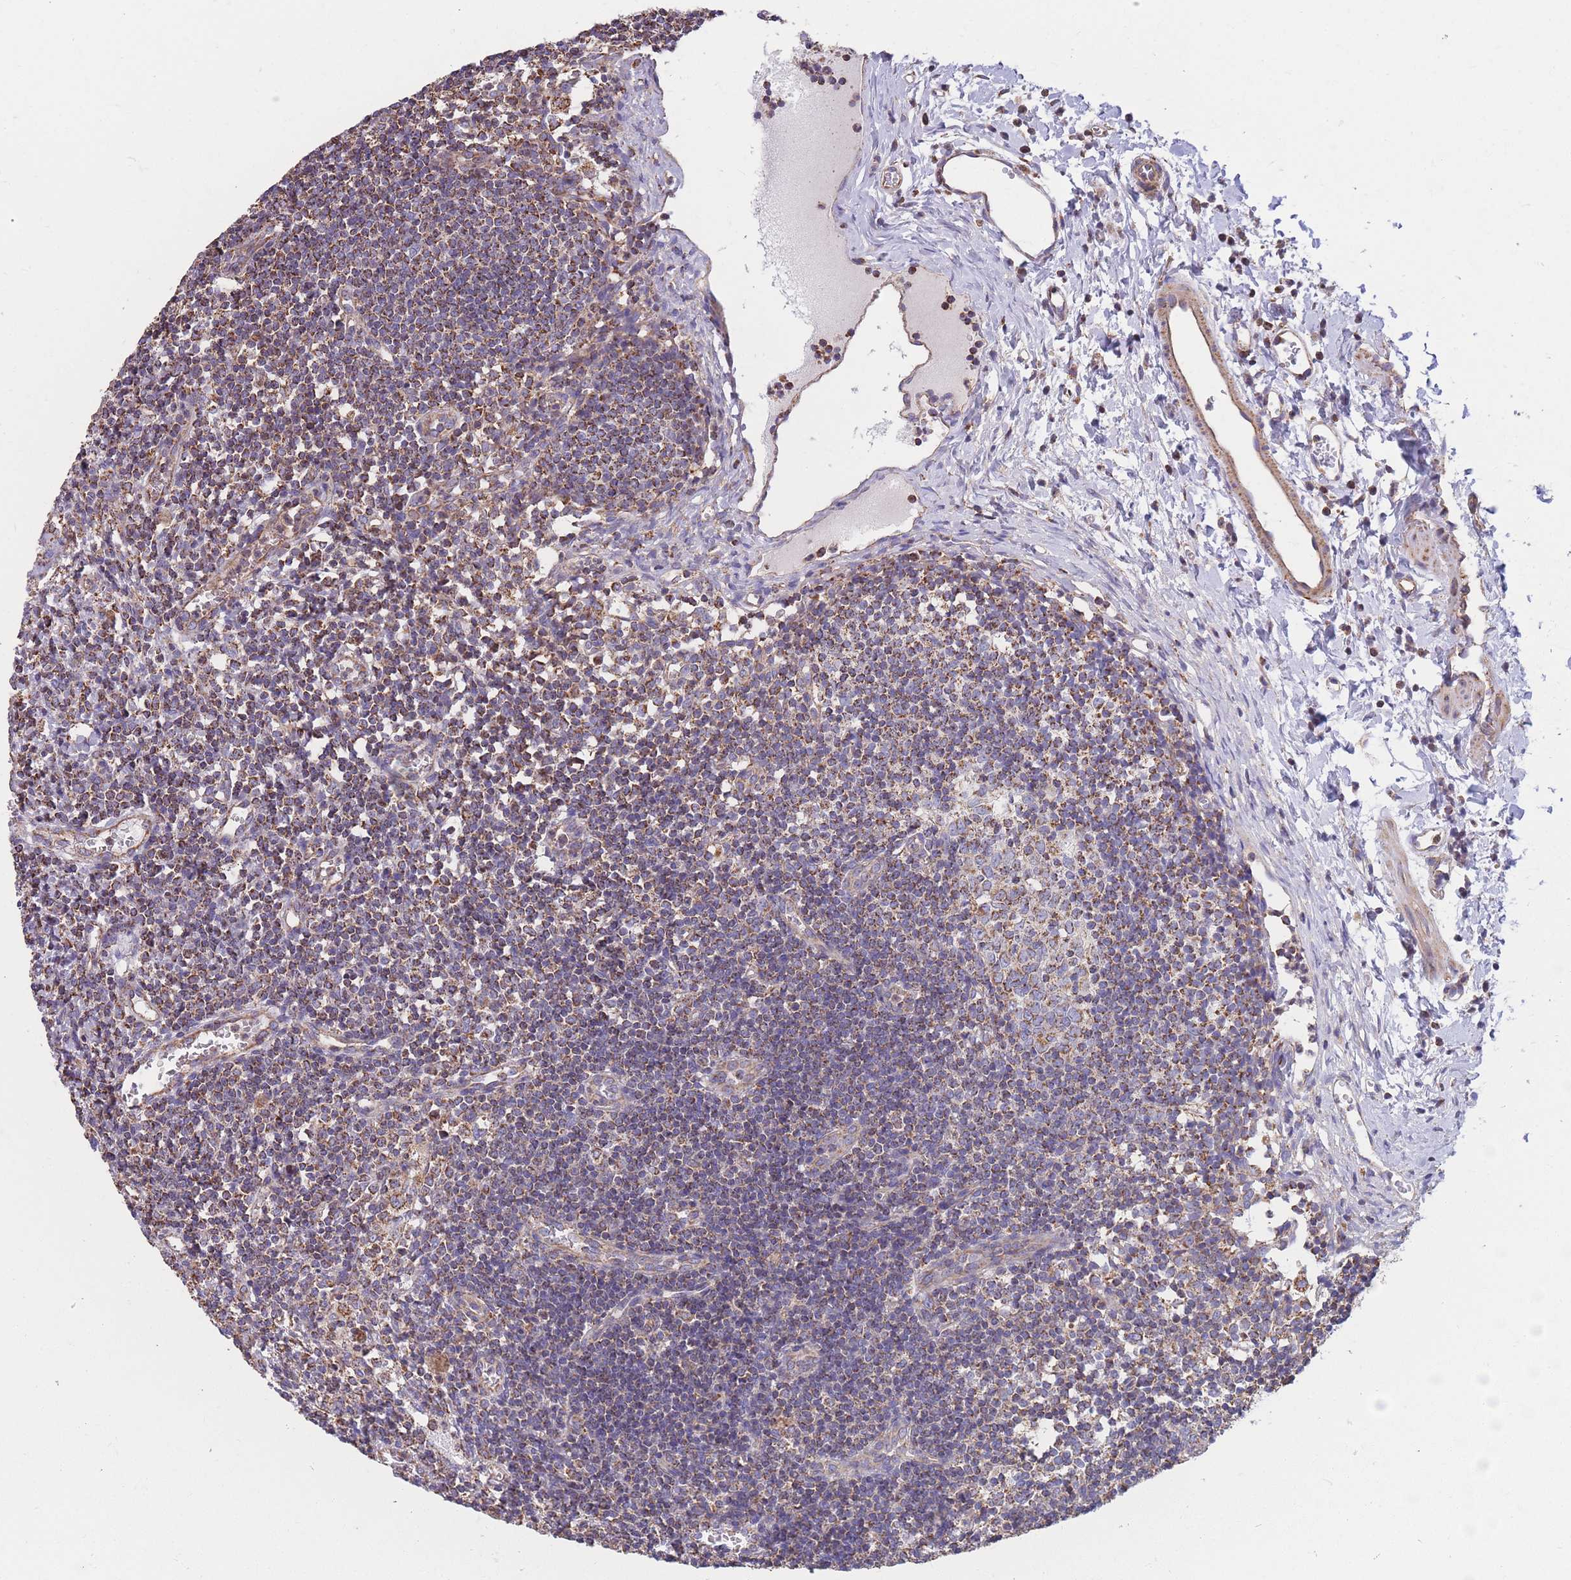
{"staining": {"intensity": "moderate", "quantity": ">75%", "location": "cytoplasmic/membranous"}, "tissue": "lymph node", "cell_type": "Germinal center cells", "image_type": "normal", "snomed": [{"axis": "morphology", "description": "Normal tissue, NOS"}, {"axis": "topography", "description": "Lymph node"}], "caption": "High-power microscopy captured an immunohistochemistry micrograph of unremarkable lymph node, revealing moderate cytoplasmic/membranous expression in approximately >75% of germinal center cells. (DAB IHC, brown staining for protein, blue staining for nuclei).", "gene": "FKBP8", "patient": {"sex": "female", "age": 37}}